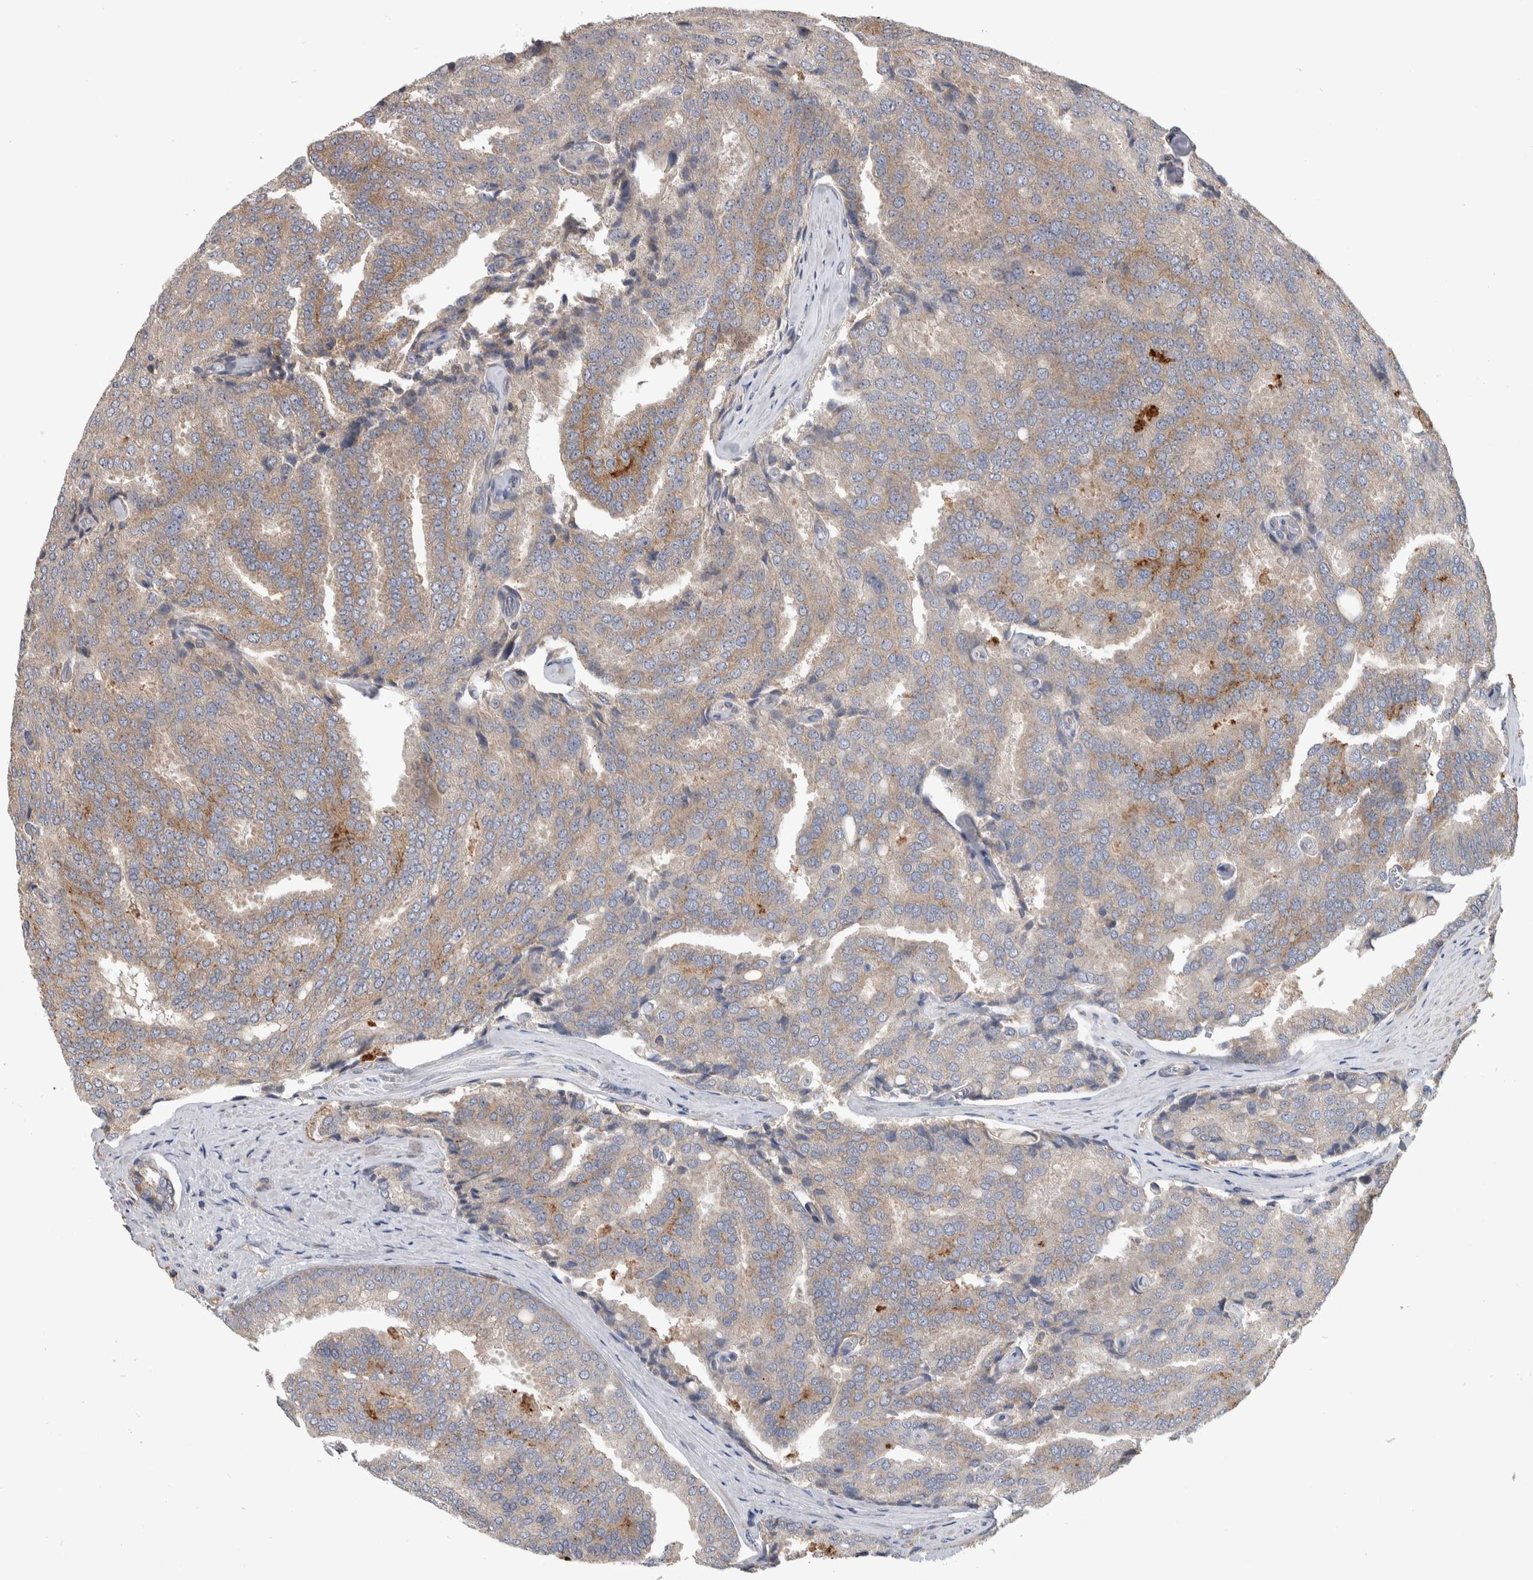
{"staining": {"intensity": "weak", "quantity": ">75%", "location": "cytoplasmic/membranous"}, "tissue": "prostate cancer", "cell_type": "Tumor cells", "image_type": "cancer", "snomed": [{"axis": "morphology", "description": "Adenocarcinoma, High grade"}, {"axis": "topography", "description": "Prostate"}], "caption": "High-magnification brightfield microscopy of prostate adenocarcinoma (high-grade) stained with DAB (3,3'-diaminobenzidine) (brown) and counterstained with hematoxylin (blue). tumor cells exhibit weak cytoplasmic/membranous staining is identified in approximately>75% of cells.", "gene": "SDCBP", "patient": {"sex": "male", "age": 50}}